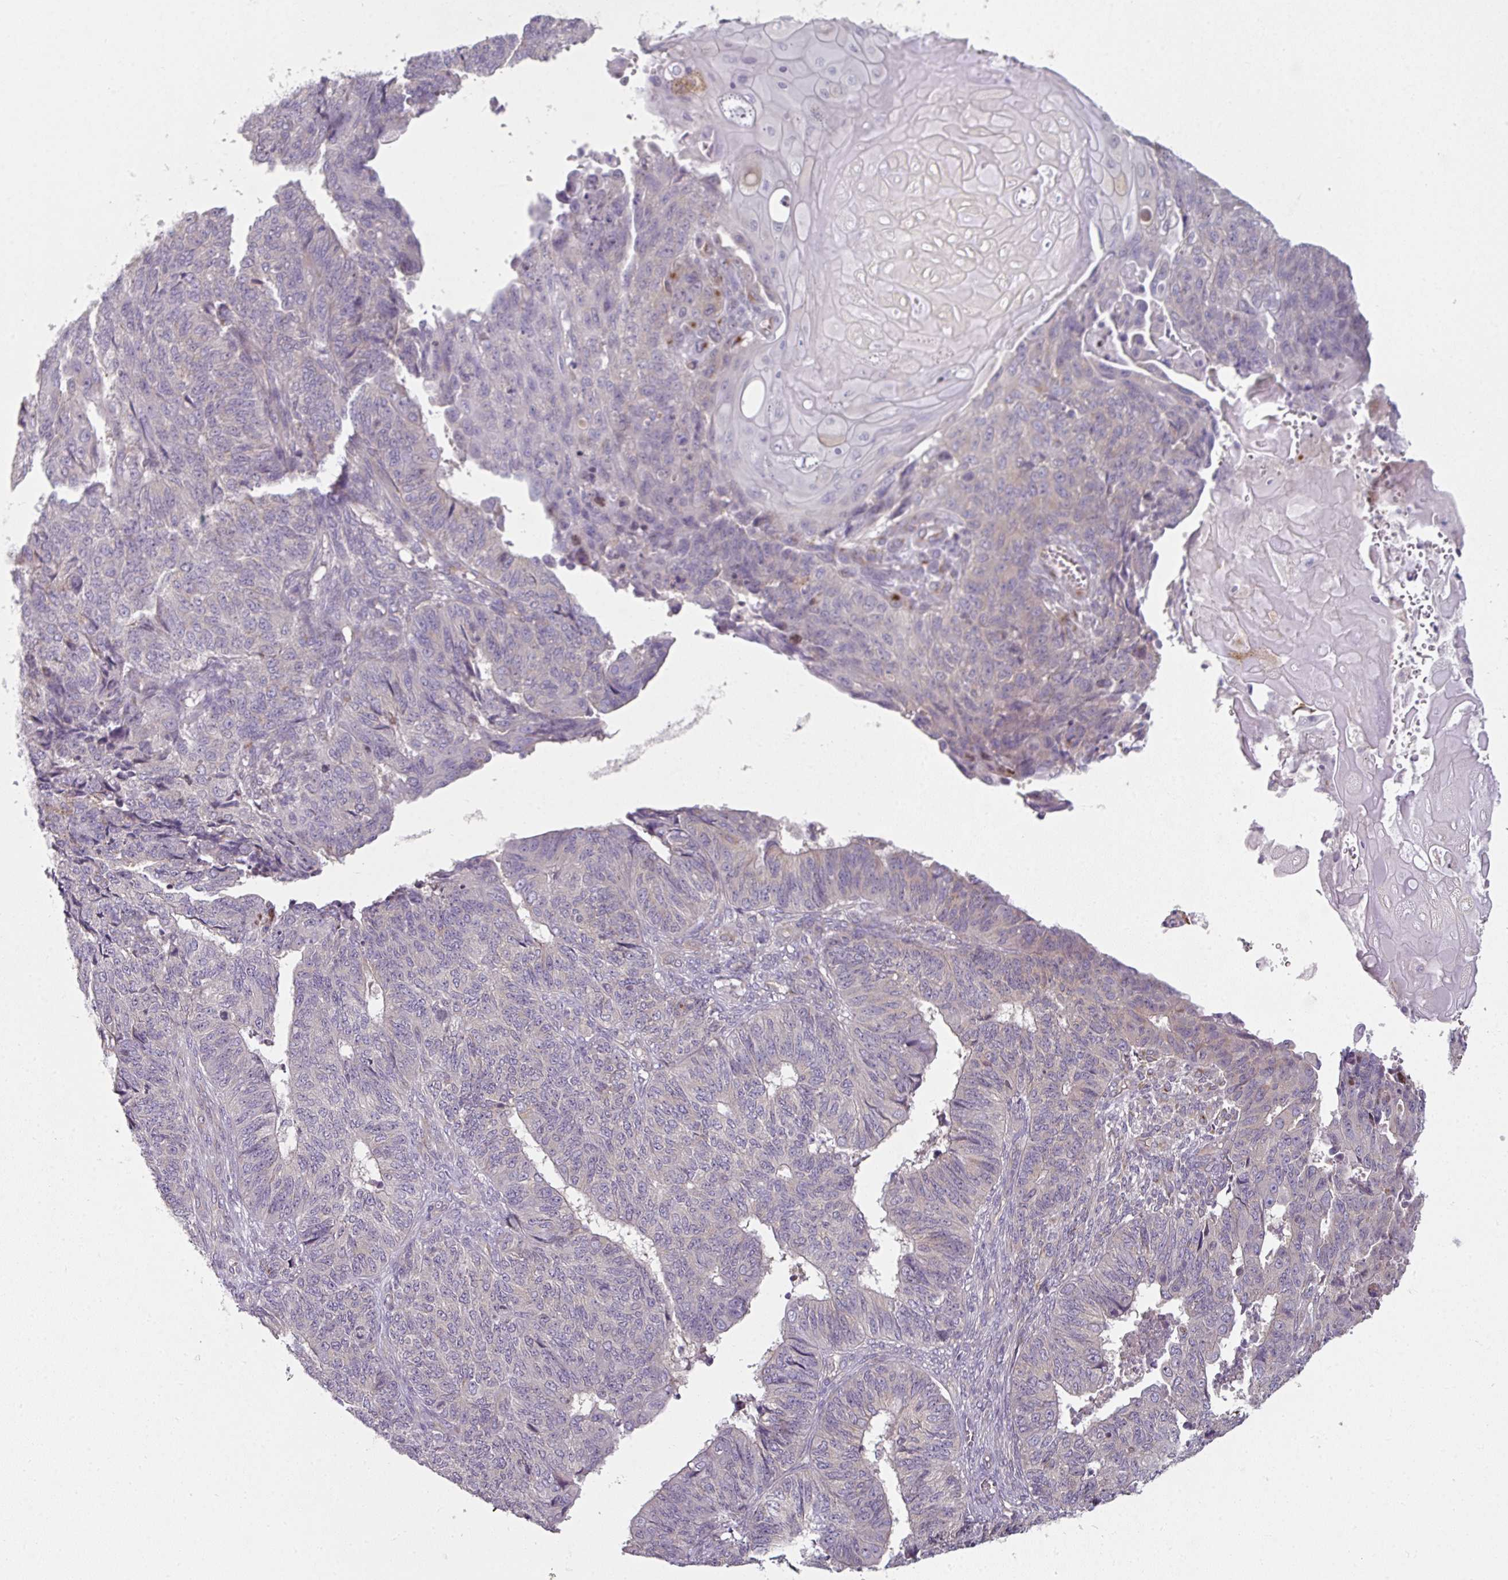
{"staining": {"intensity": "negative", "quantity": "none", "location": "none"}, "tissue": "endometrial cancer", "cell_type": "Tumor cells", "image_type": "cancer", "snomed": [{"axis": "morphology", "description": "Adenocarcinoma, NOS"}, {"axis": "topography", "description": "Endometrium"}], "caption": "Immunohistochemistry (IHC) of endometrial cancer (adenocarcinoma) displays no staining in tumor cells.", "gene": "C19orf33", "patient": {"sex": "female", "age": 32}}